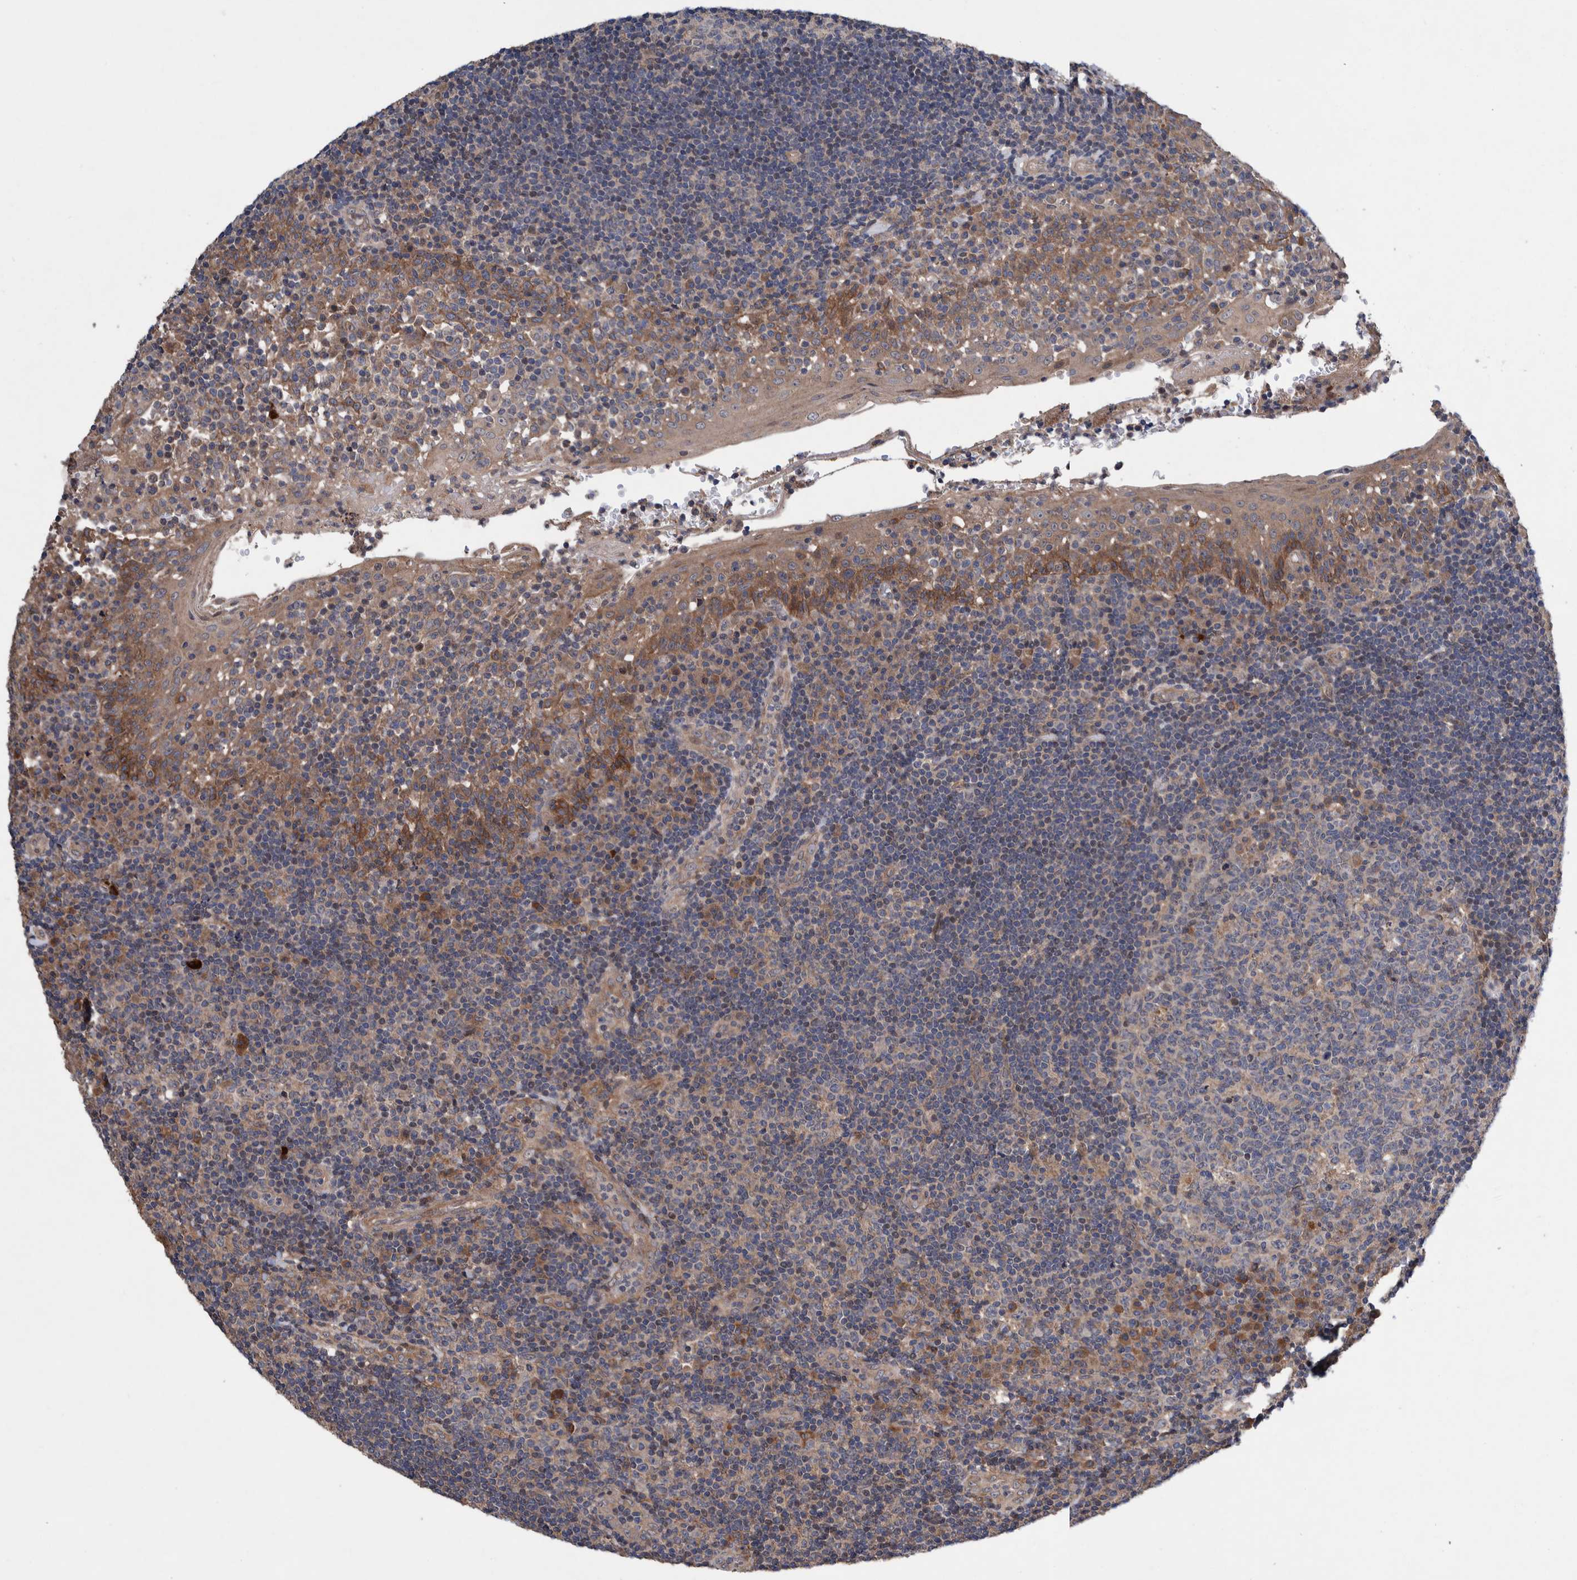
{"staining": {"intensity": "weak", "quantity": "25%-75%", "location": "cytoplasmic/membranous"}, "tissue": "tonsil", "cell_type": "Germinal center cells", "image_type": "normal", "snomed": [{"axis": "morphology", "description": "Normal tissue, NOS"}, {"axis": "topography", "description": "Tonsil"}], "caption": "Tonsil stained with IHC shows weak cytoplasmic/membranous staining in about 25%-75% of germinal center cells. The protein is stained brown, and the nuclei are stained in blue (DAB IHC with brightfield microscopy, high magnification).", "gene": "PIK3R6", "patient": {"sex": "female", "age": 40}}